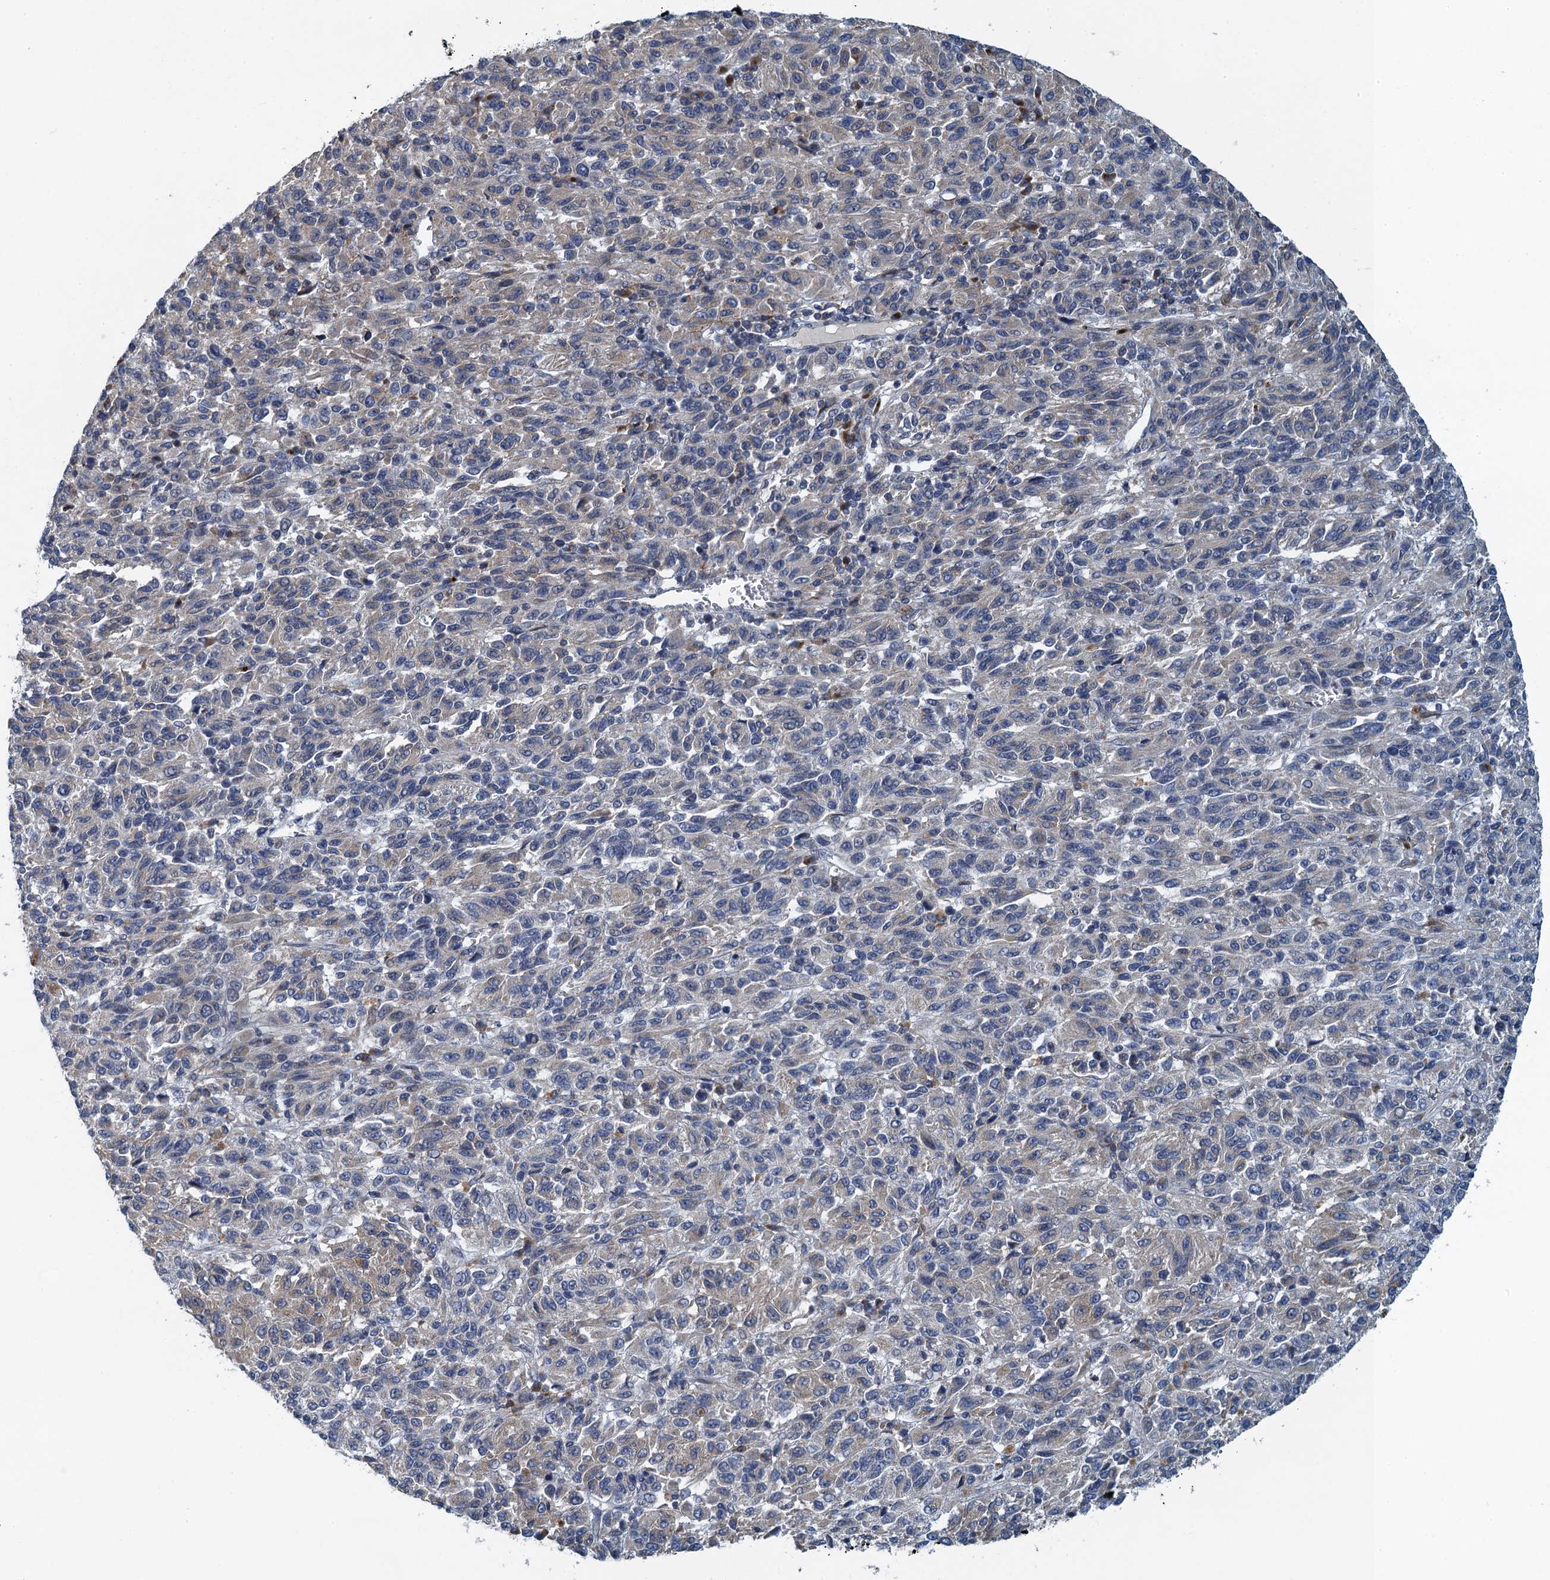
{"staining": {"intensity": "weak", "quantity": "<25%", "location": "cytoplasmic/membranous"}, "tissue": "melanoma", "cell_type": "Tumor cells", "image_type": "cancer", "snomed": [{"axis": "morphology", "description": "Malignant melanoma, Metastatic site"}, {"axis": "topography", "description": "Lung"}], "caption": "The immunohistochemistry histopathology image has no significant staining in tumor cells of malignant melanoma (metastatic site) tissue.", "gene": "ALG2", "patient": {"sex": "male", "age": 64}}